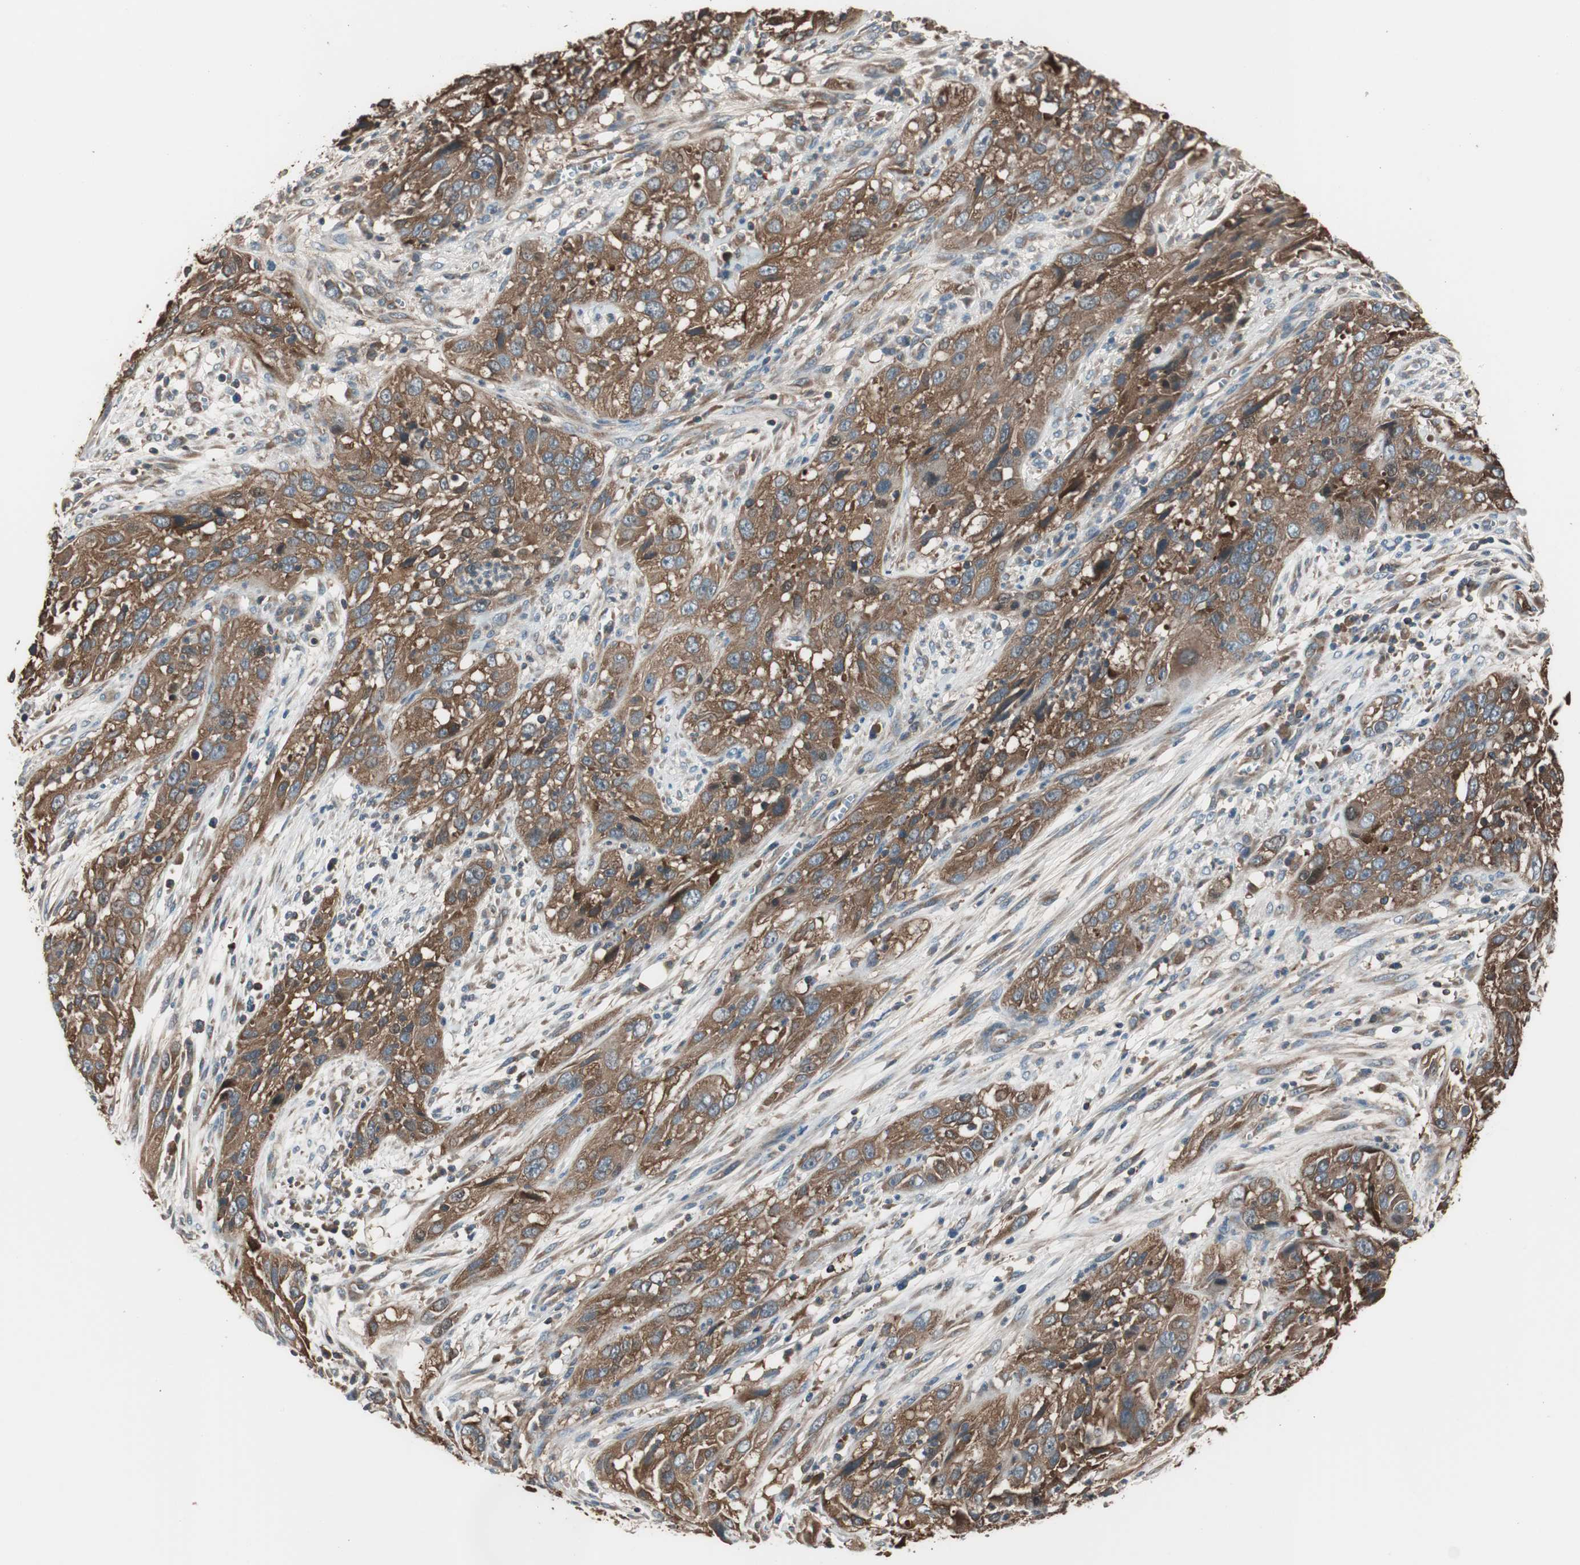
{"staining": {"intensity": "strong", "quantity": ">75%", "location": "cytoplasmic/membranous"}, "tissue": "cervical cancer", "cell_type": "Tumor cells", "image_type": "cancer", "snomed": [{"axis": "morphology", "description": "Squamous cell carcinoma, NOS"}, {"axis": "topography", "description": "Cervix"}], "caption": "Cervical squamous cell carcinoma stained for a protein (brown) demonstrates strong cytoplasmic/membranous positive staining in about >75% of tumor cells.", "gene": "CAPNS1", "patient": {"sex": "female", "age": 32}}